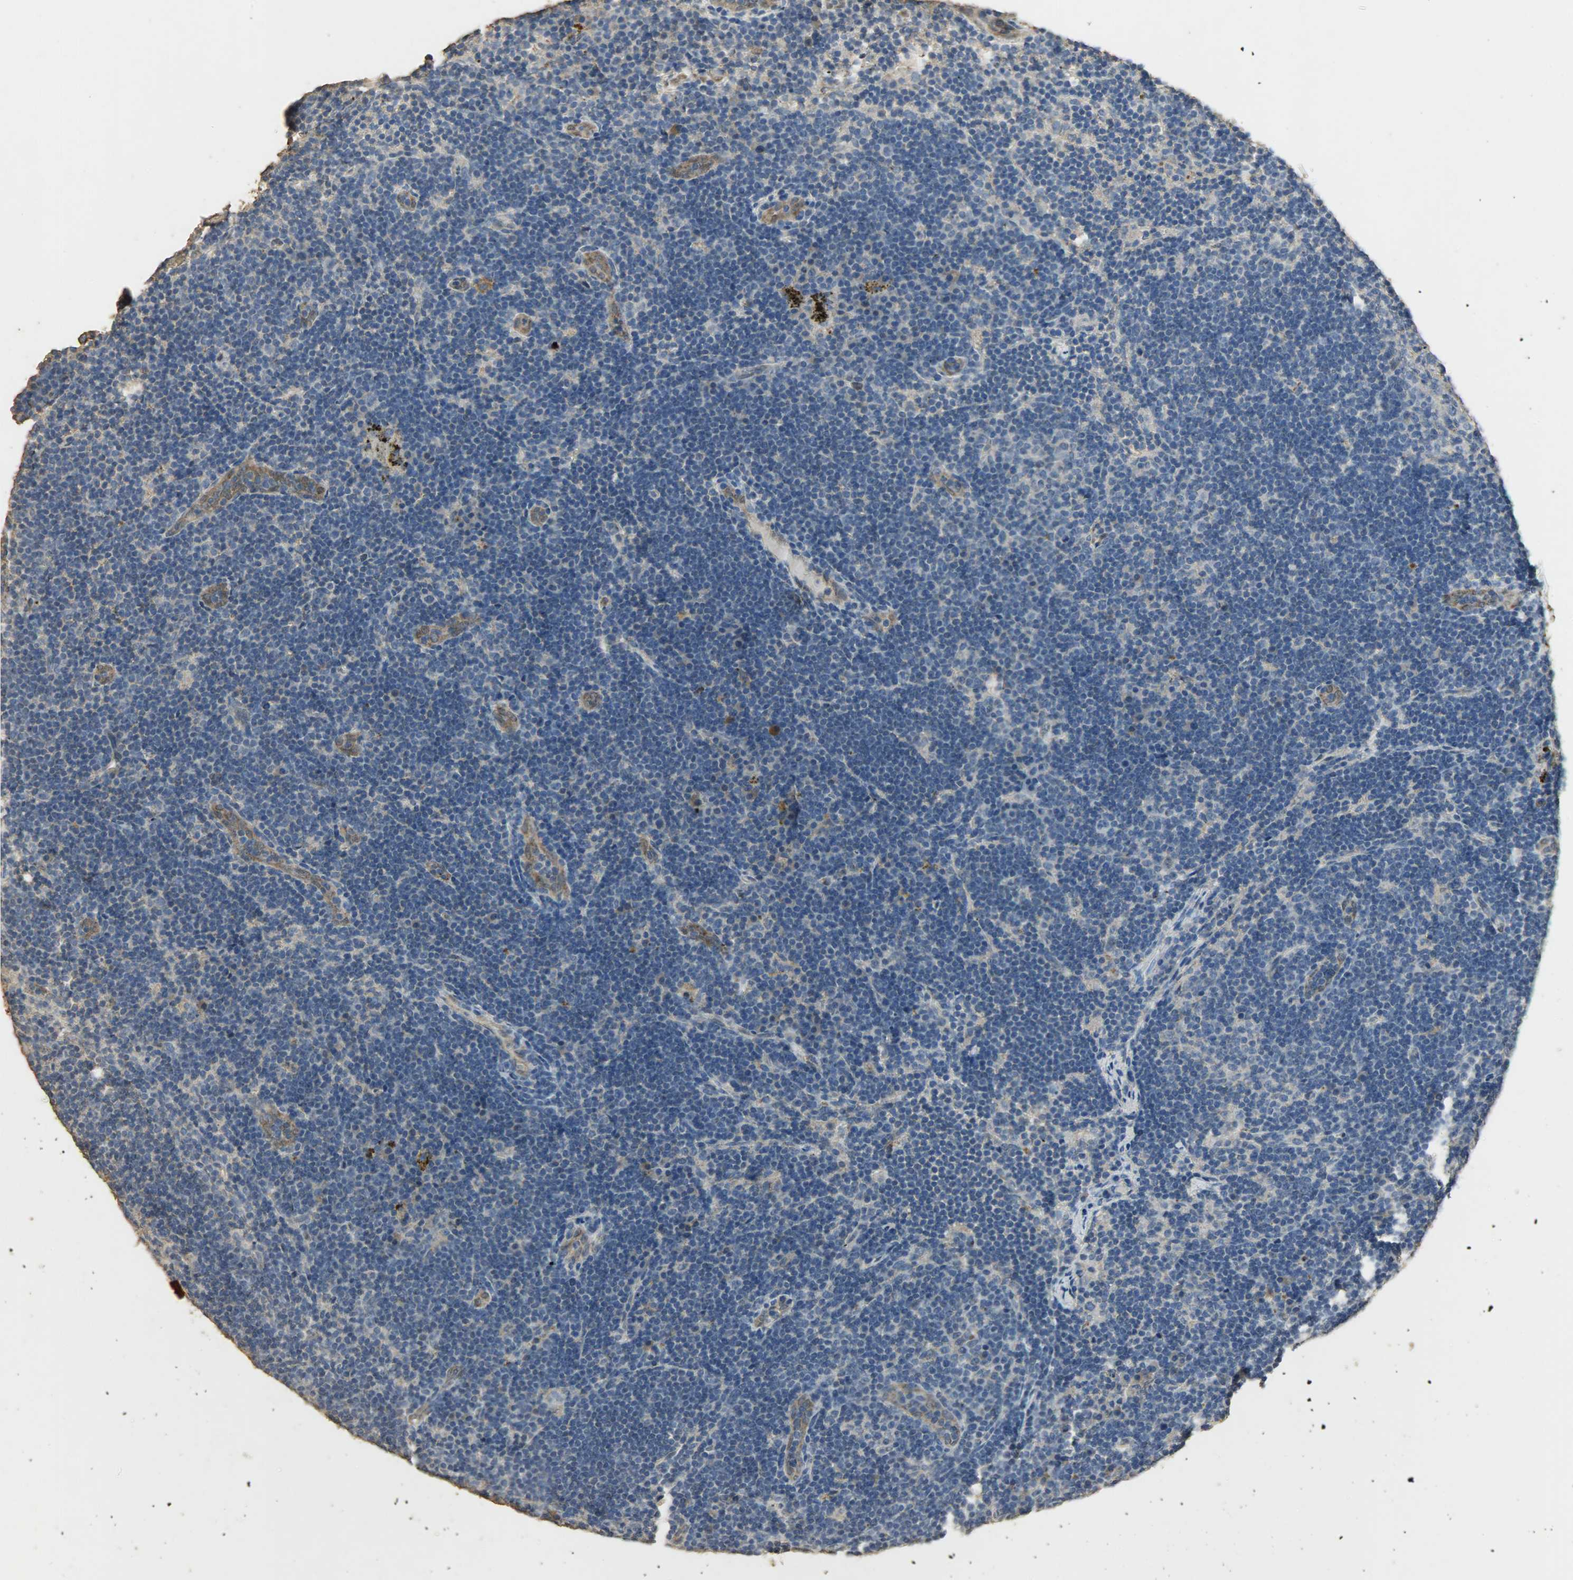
{"staining": {"intensity": "weak", "quantity": "<25%", "location": "cytoplasmic/membranous"}, "tissue": "lymph node", "cell_type": "Germinal center cells", "image_type": "normal", "snomed": [{"axis": "morphology", "description": "Normal tissue, NOS"}, {"axis": "morphology", "description": "Squamous cell carcinoma, metastatic, NOS"}, {"axis": "topography", "description": "Lymph node"}], "caption": "Germinal center cells show no significant staining in unremarkable lymph node. (Brightfield microscopy of DAB (3,3'-diaminobenzidine) immunohistochemistry at high magnification).", "gene": "ASB9", "patient": {"sex": "female", "age": 53}}